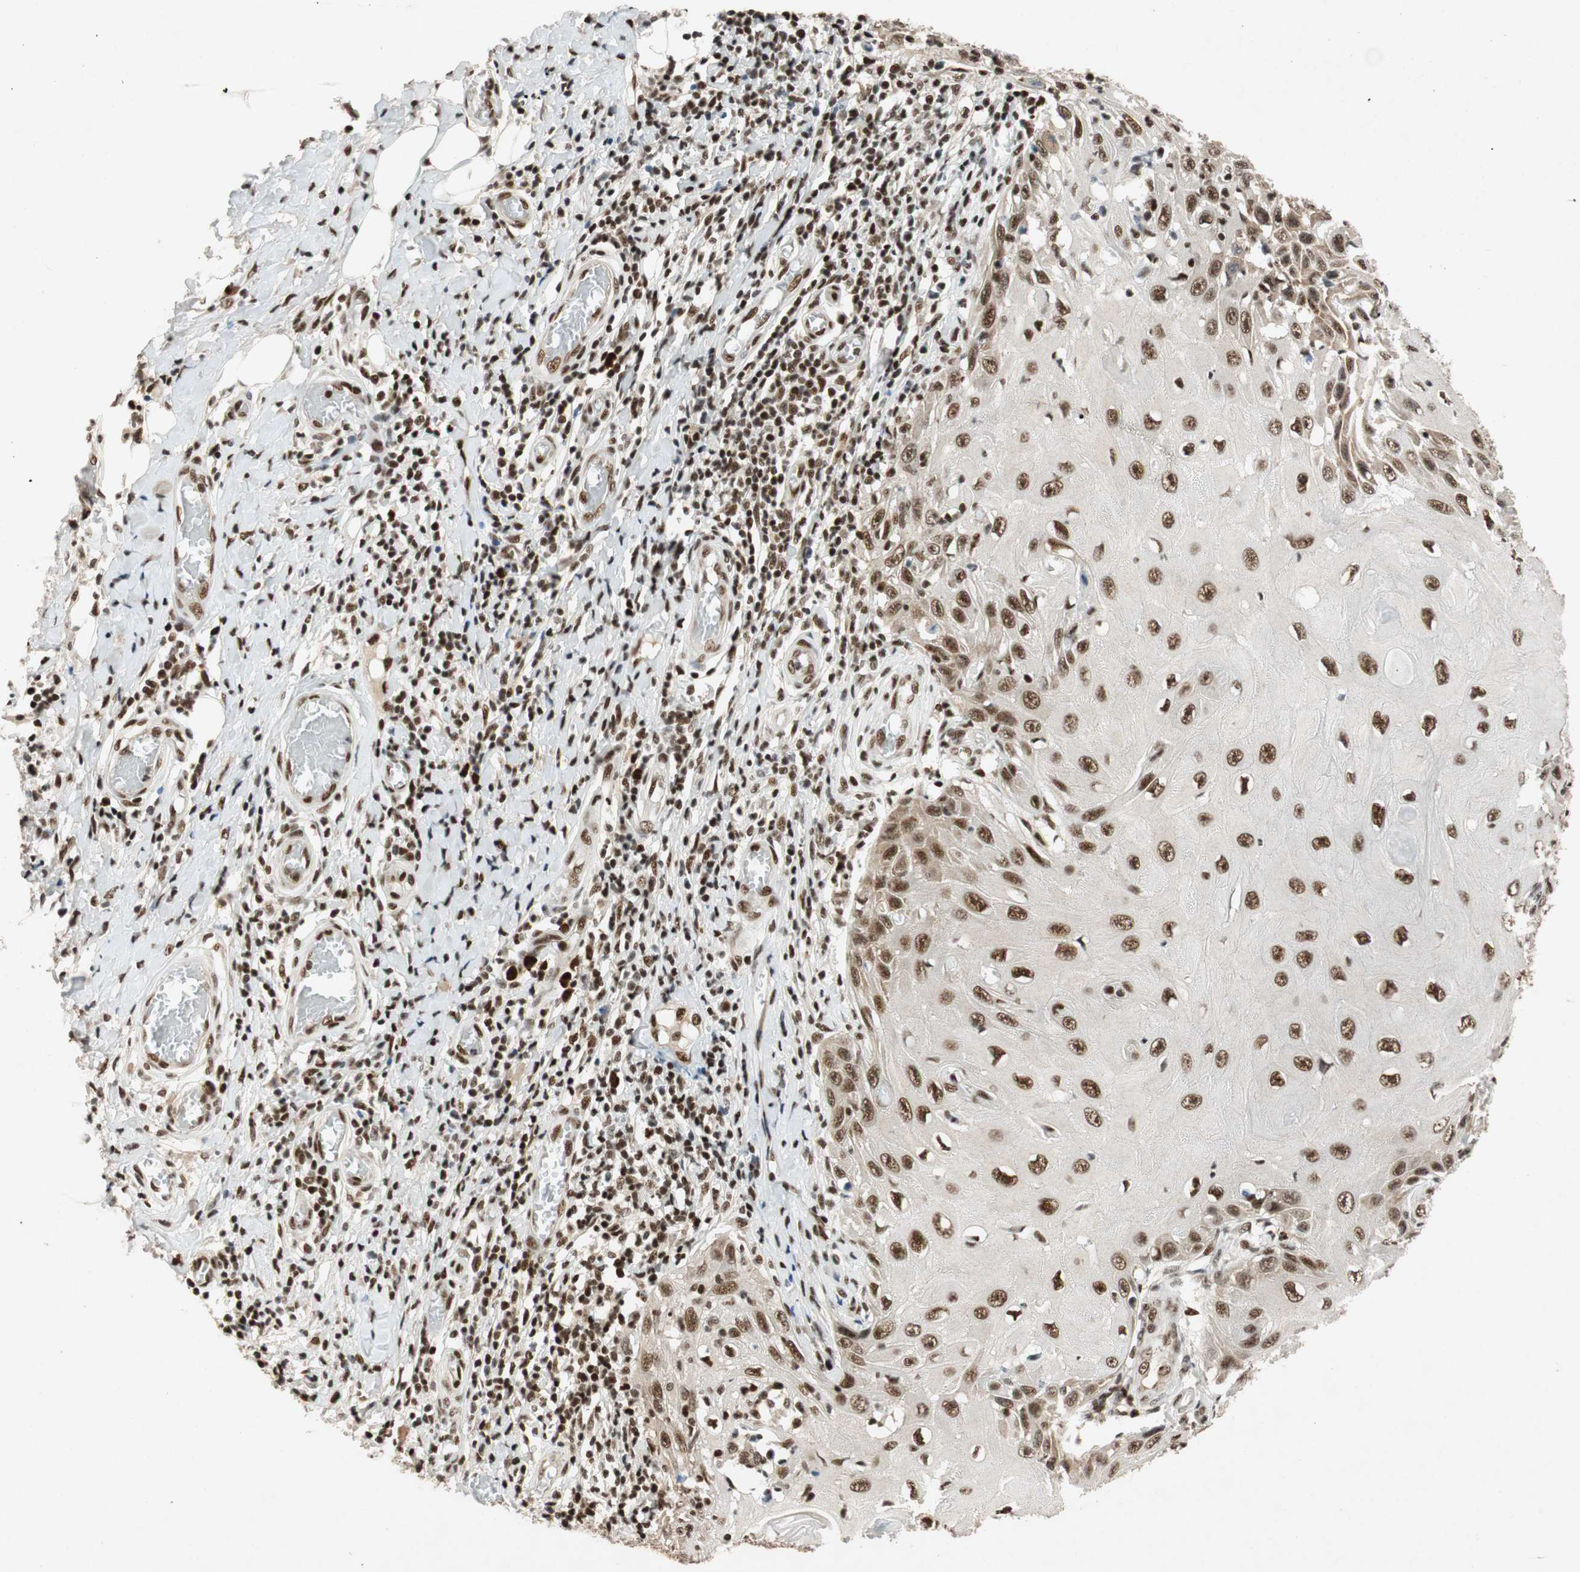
{"staining": {"intensity": "strong", "quantity": ">75%", "location": "nuclear"}, "tissue": "skin cancer", "cell_type": "Tumor cells", "image_type": "cancer", "snomed": [{"axis": "morphology", "description": "Squamous cell carcinoma, NOS"}, {"axis": "topography", "description": "Skin"}], "caption": "Protein positivity by immunohistochemistry (IHC) exhibits strong nuclear staining in about >75% of tumor cells in skin cancer (squamous cell carcinoma).", "gene": "NCBP3", "patient": {"sex": "female", "age": 73}}